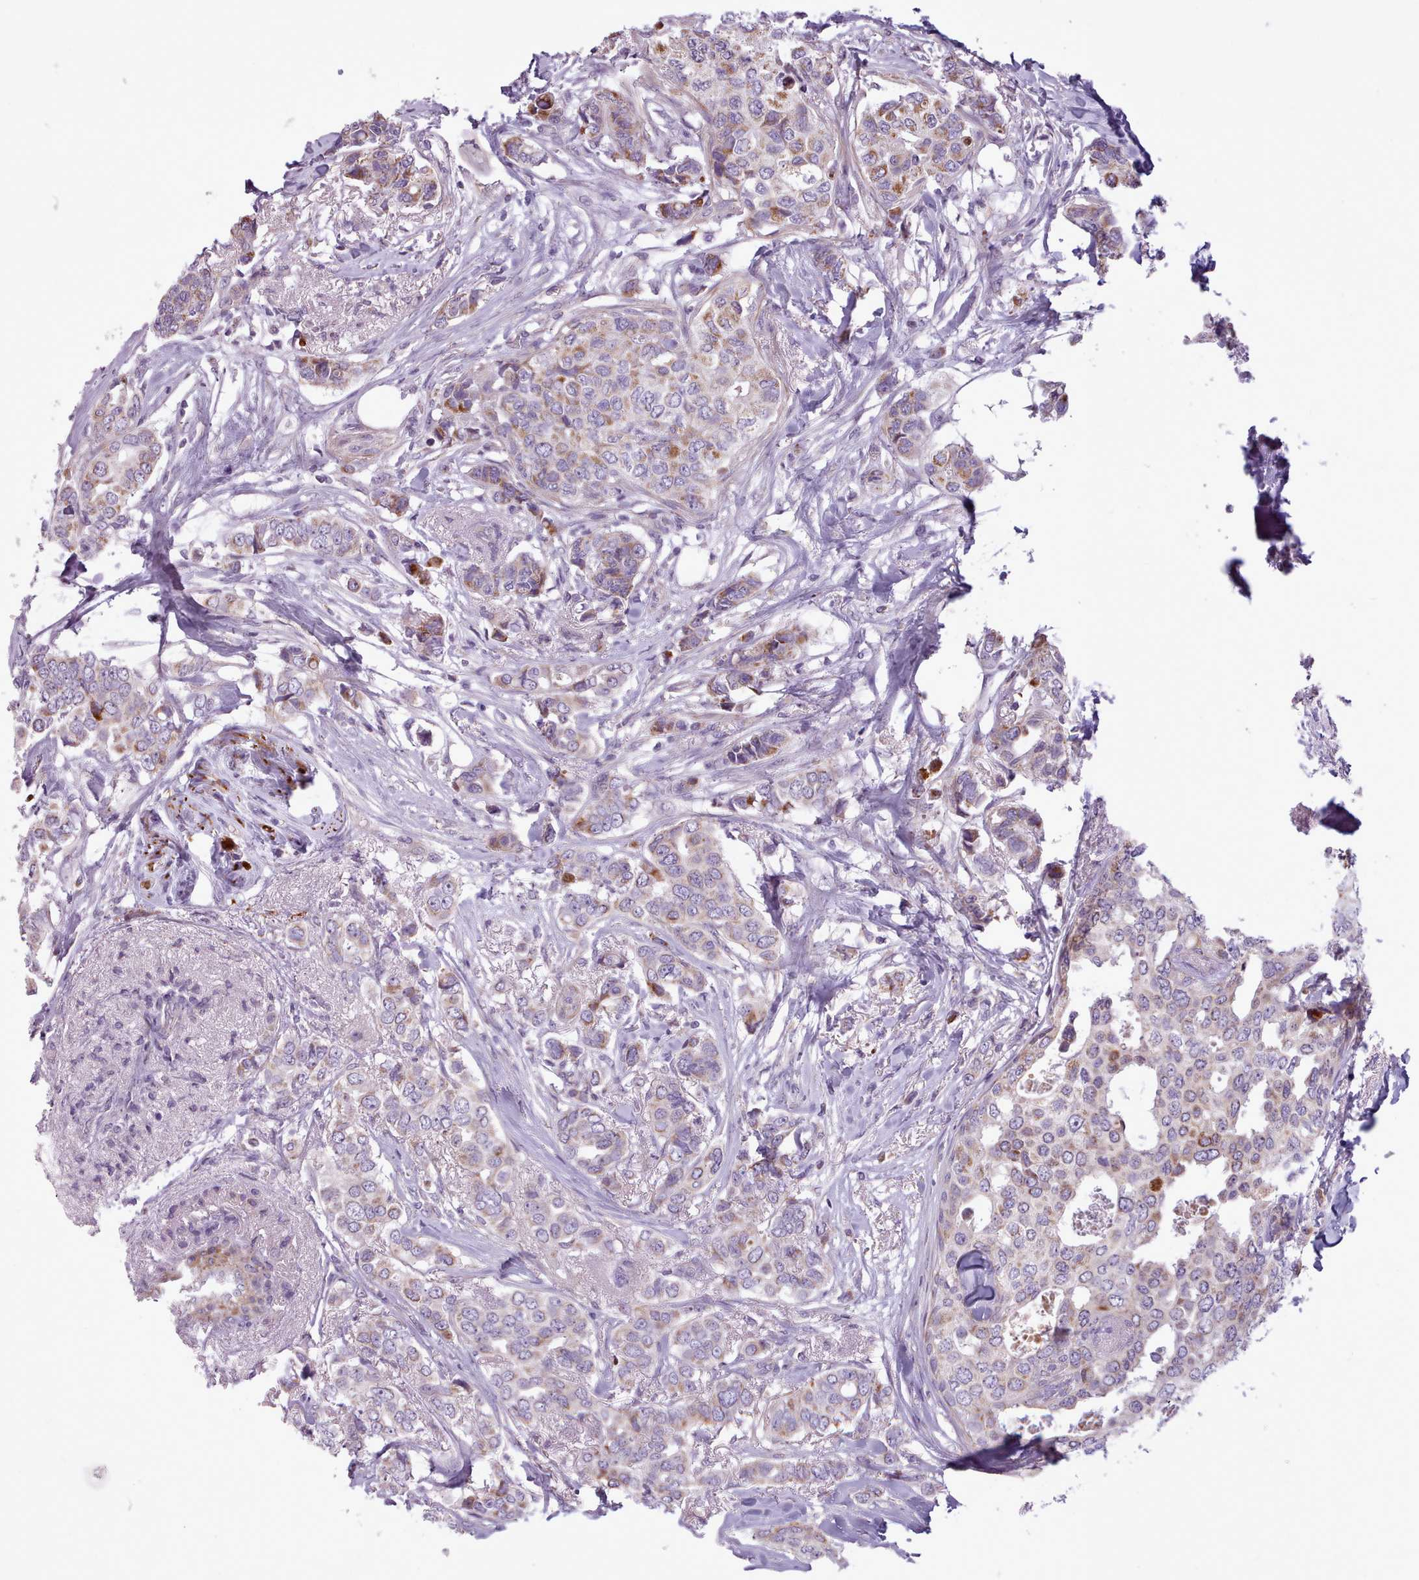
{"staining": {"intensity": "moderate", "quantity": "<25%", "location": "cytoplasmic/membranous"}, "tissue": "breast cancer", "cell_type": "Tumor cells", "image_type": "cancer", "snomed": [{"axis": "morphology", "description": "Lobular carcinoma"}, {"axis": "topography", "description": "Breast"}], "caption": "Immunohistochemistry (IHC) micrograph of human breast cancer (lobular carcinoma) stained for a protein (brown), which exhibits low levels of moderate cytoplasmic/membranous staining in approximately <25% of tumor cells.", "gene": "AVL9", "patient": {"sex": "female", "age": 51}}